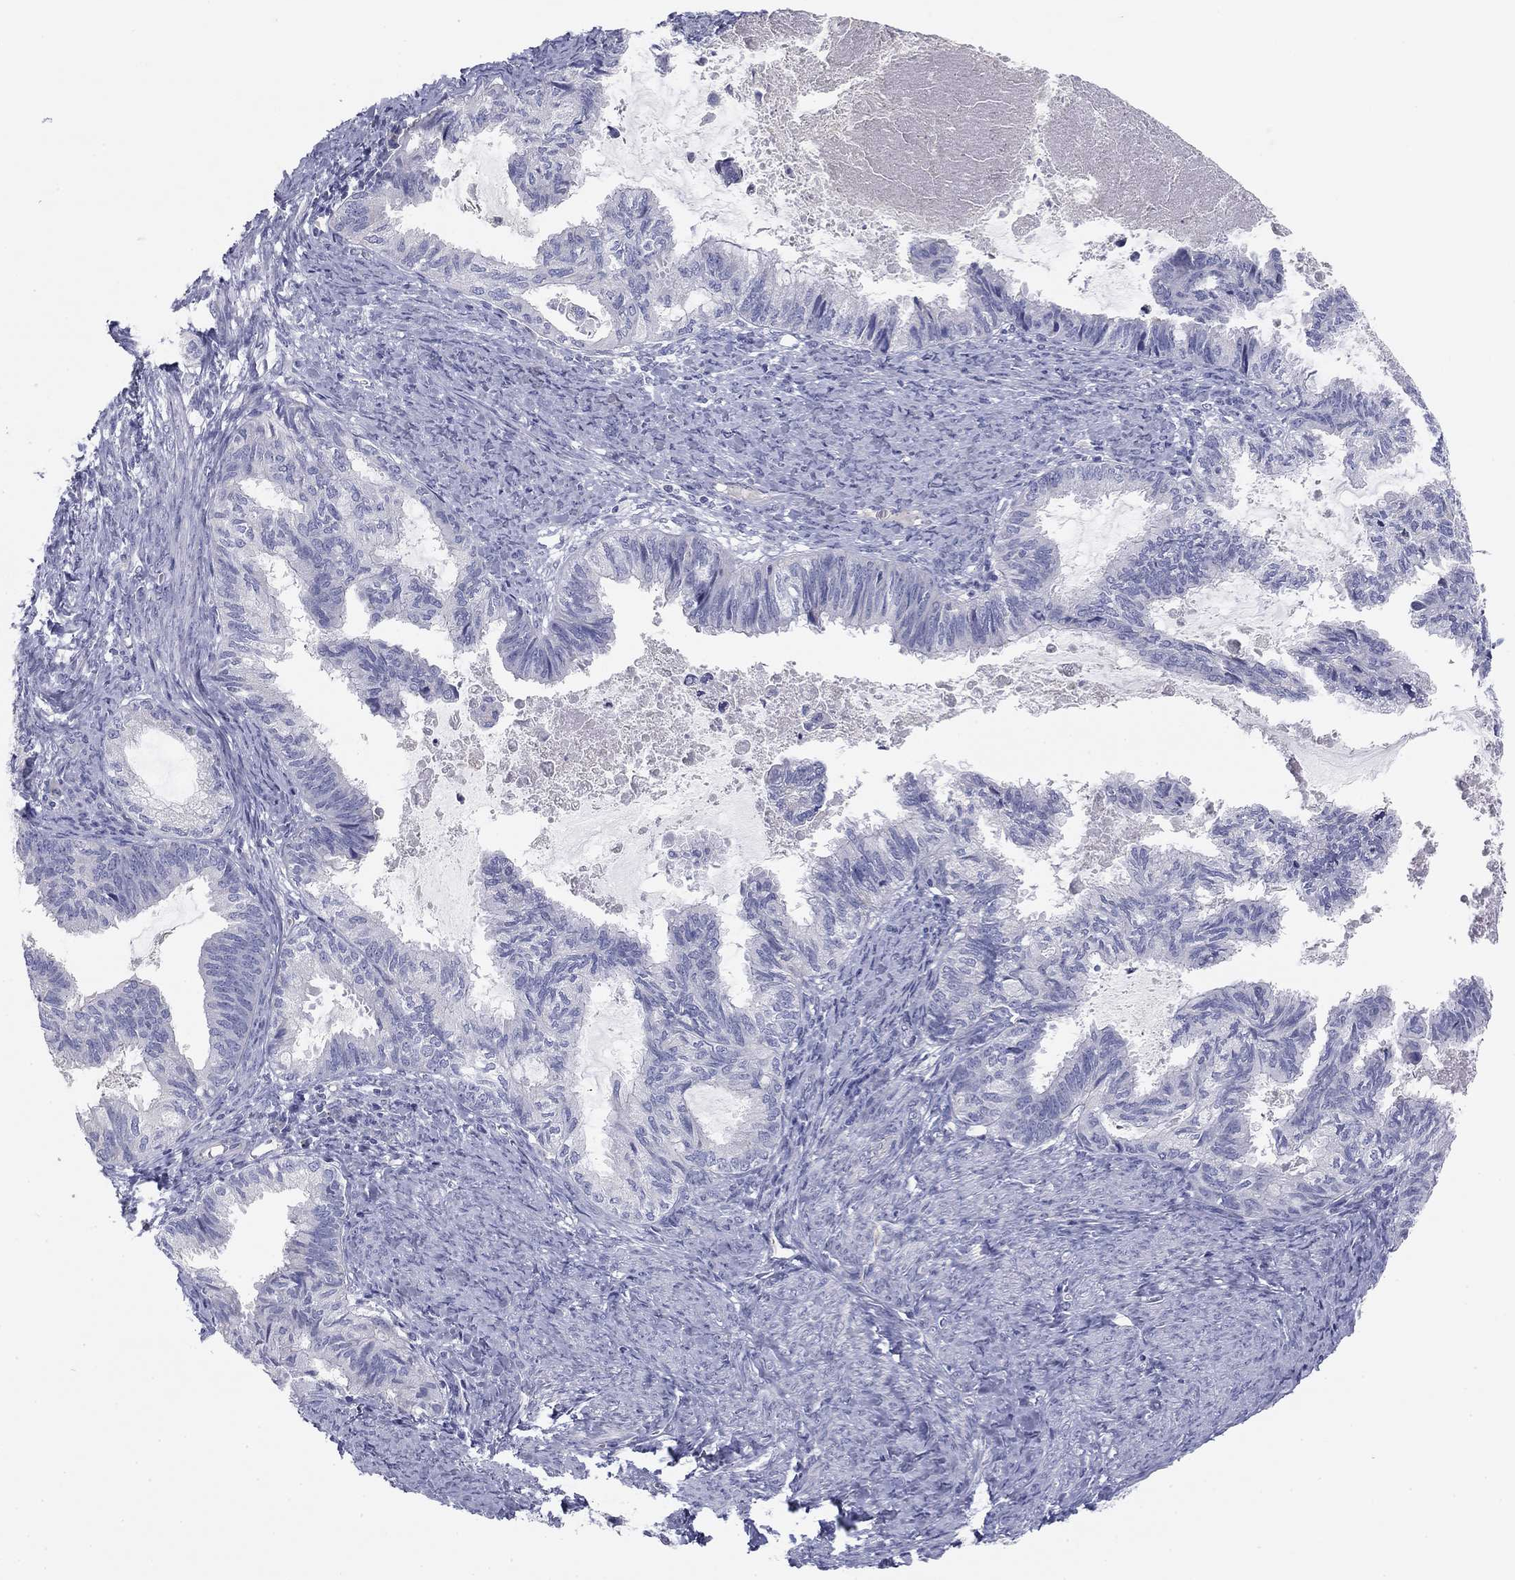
{"staining": {"intensity": "negative", "quantity": "none", "location": "none"}, "tissue": "endometrial cancer", "cell_type": "Tumor cells", "image_type": "cancer", "snomed": [{"axis": "morphology", "description": "Adenocarcinoma, NOS"}, {"axis": "topography", "description": "Endometrium"}], "caption": "Tumor cells show no significant positivity in endometrial adenocarcinoma.", "gene": "SEPTIN3", "patient": {"sex": "female", "age": 86}}